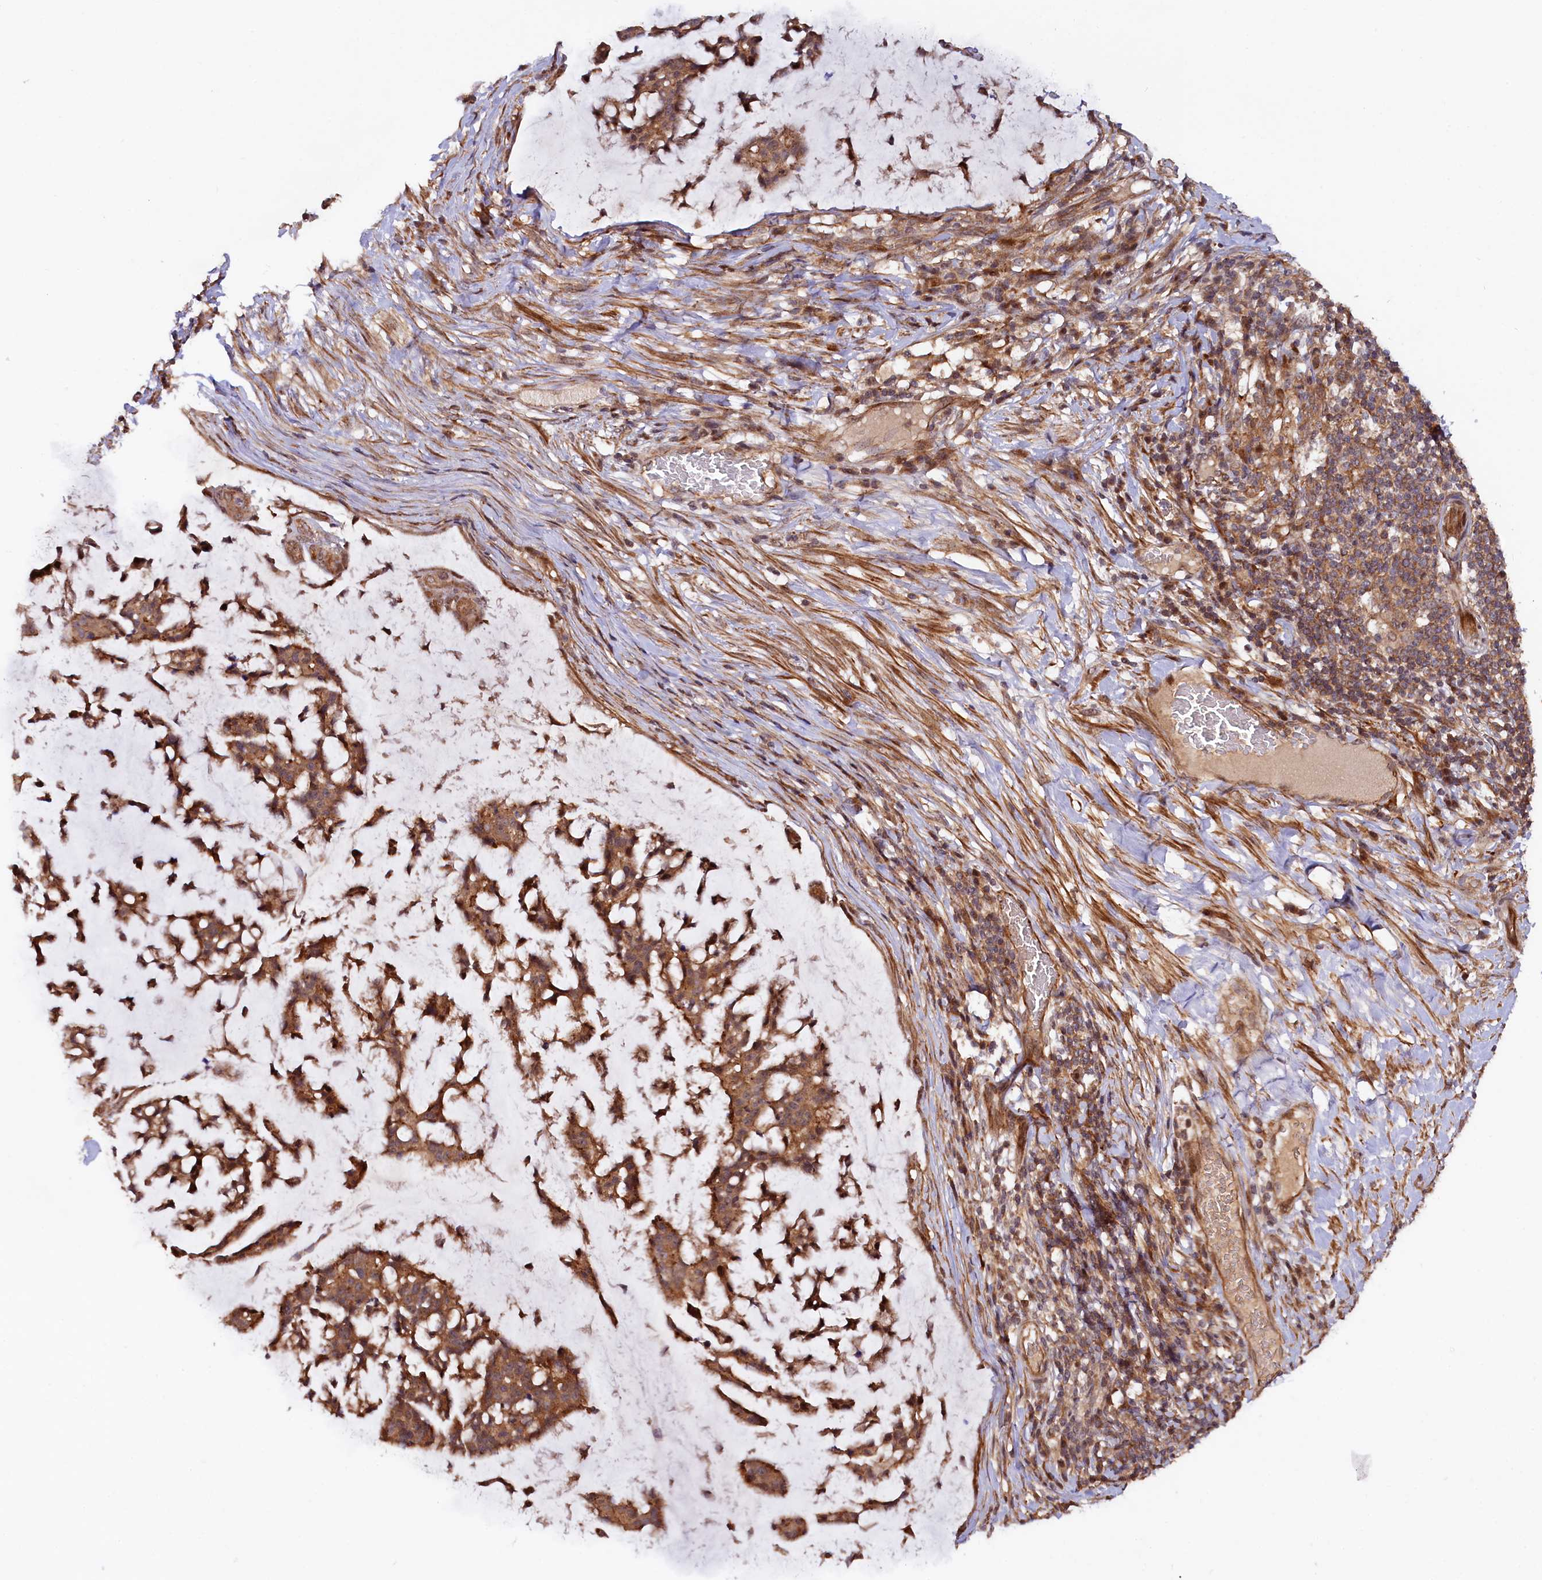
{"staining": {"intensity": "moderate", "quantity": ">75%", "location": "cytoplasmic/membranous"}, "tissue": "stomach cancer", "cell_type": "Tumor cells", "image_type": "cancer", "snomed": [{"axis": "morphology", "description": "Adenocarcinoma, NOS"}, {"axis": "topography", "description": "Stomach, lower"}], "caption": "A brown stain highlights moderate cytoplasmic/membranous positivity of a protein in stomach cancer tumor cells.", "gene": "NEDD1", "patient": {"sex": "male", "age": 67}}